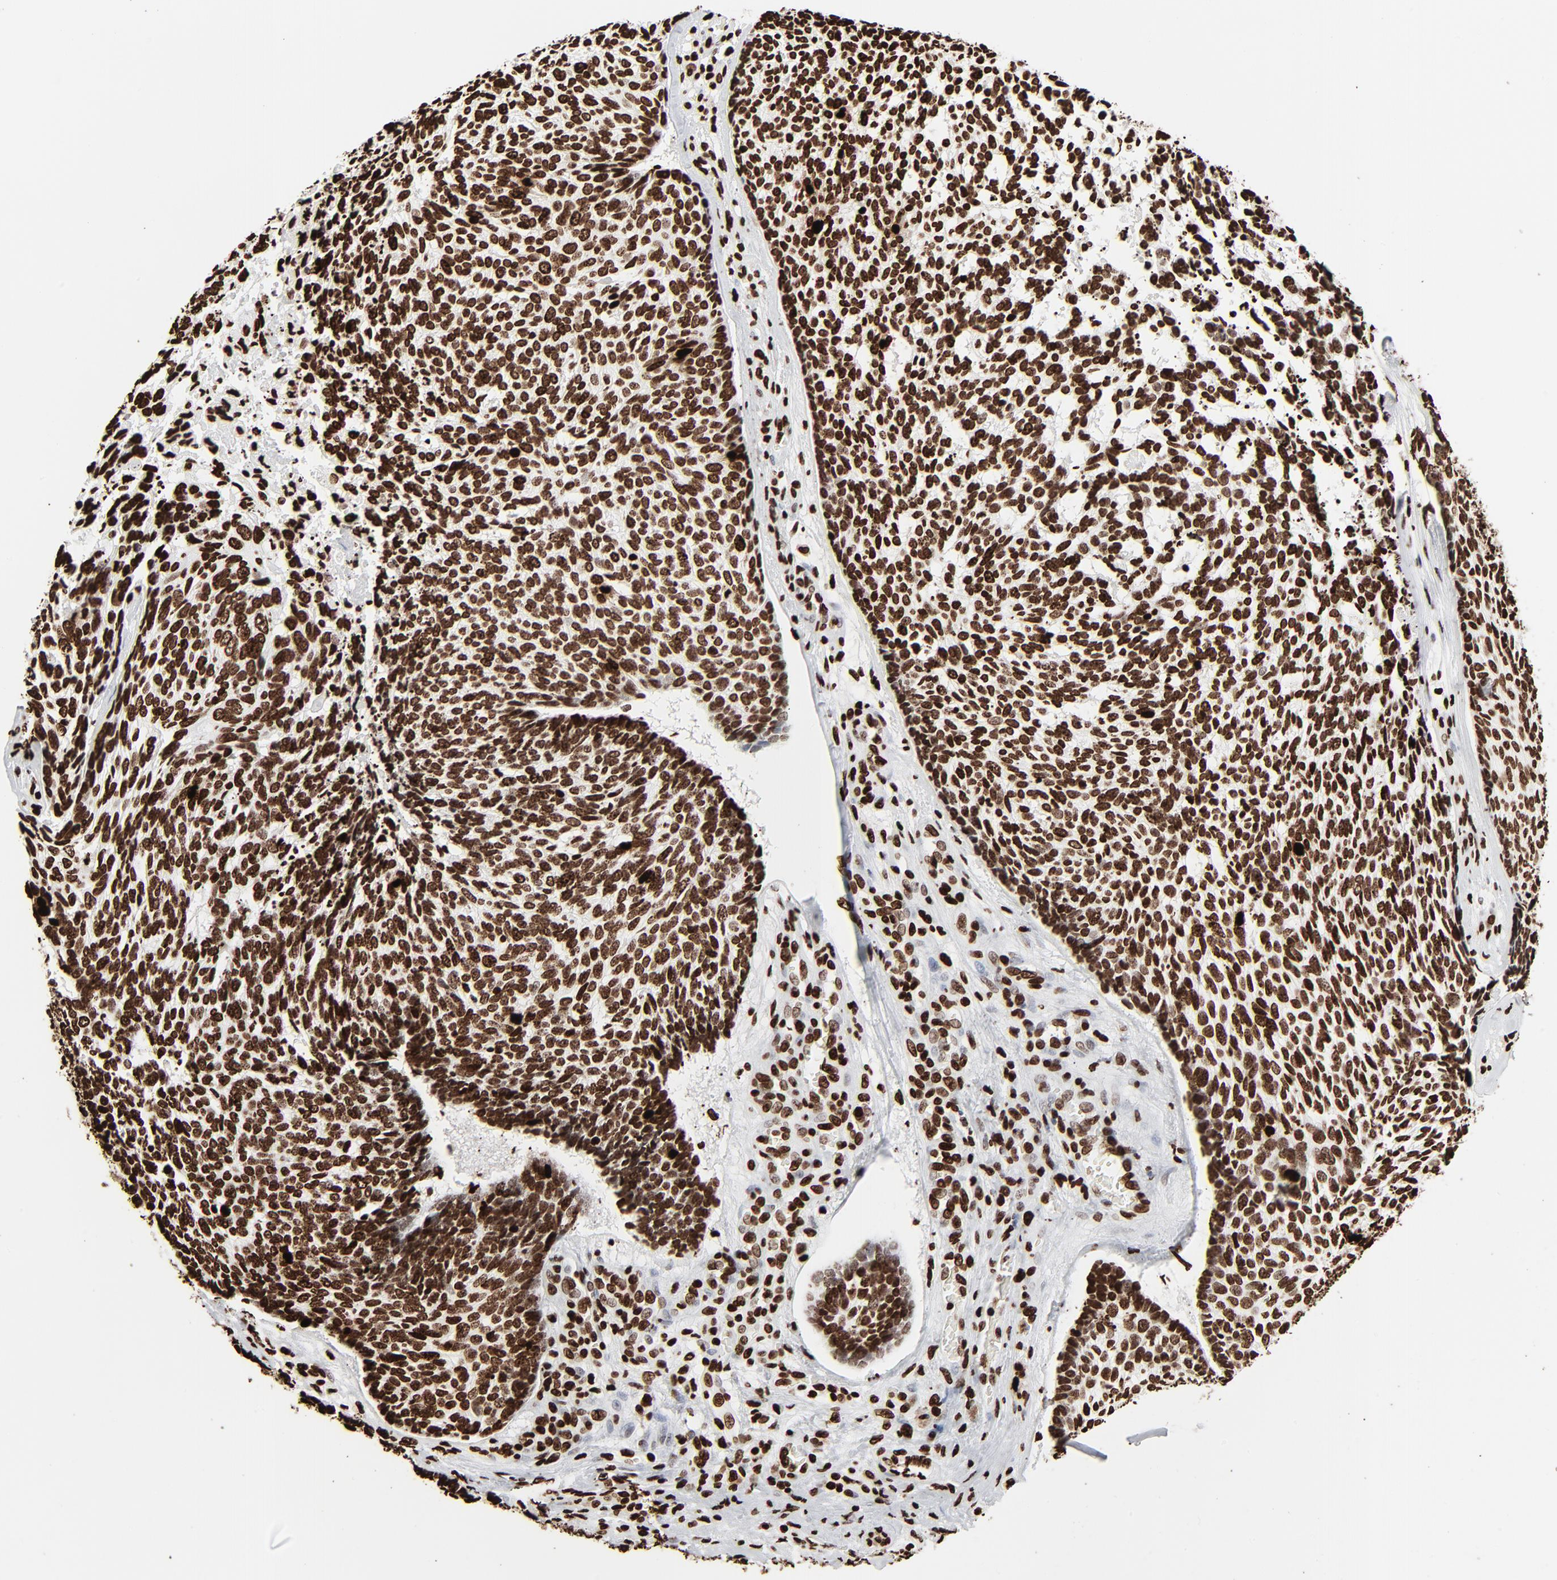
{"staining": {"intensity": "strong", "quantity": ">75%", "location": "nuclear"}, "tissue": "skin cancer", "cell_type": "Tumor cells", "image_type": "cancer", "snomed": [{"axis": "morphology", "description": "Basal cell carcinoma"}, {"axis": "topography", "description": "Skin"}], "caption": "A high-resolution photomicrograph shows immunohistochemistry staining of skin cancer, which exhibits strong nuclear staining in about >75% of tumor cells. The protein of interest is shown in brown color, while the nuclei are stained blue.", "gene": "H3-4", "patient": {"sex": "male", "age": 72}}